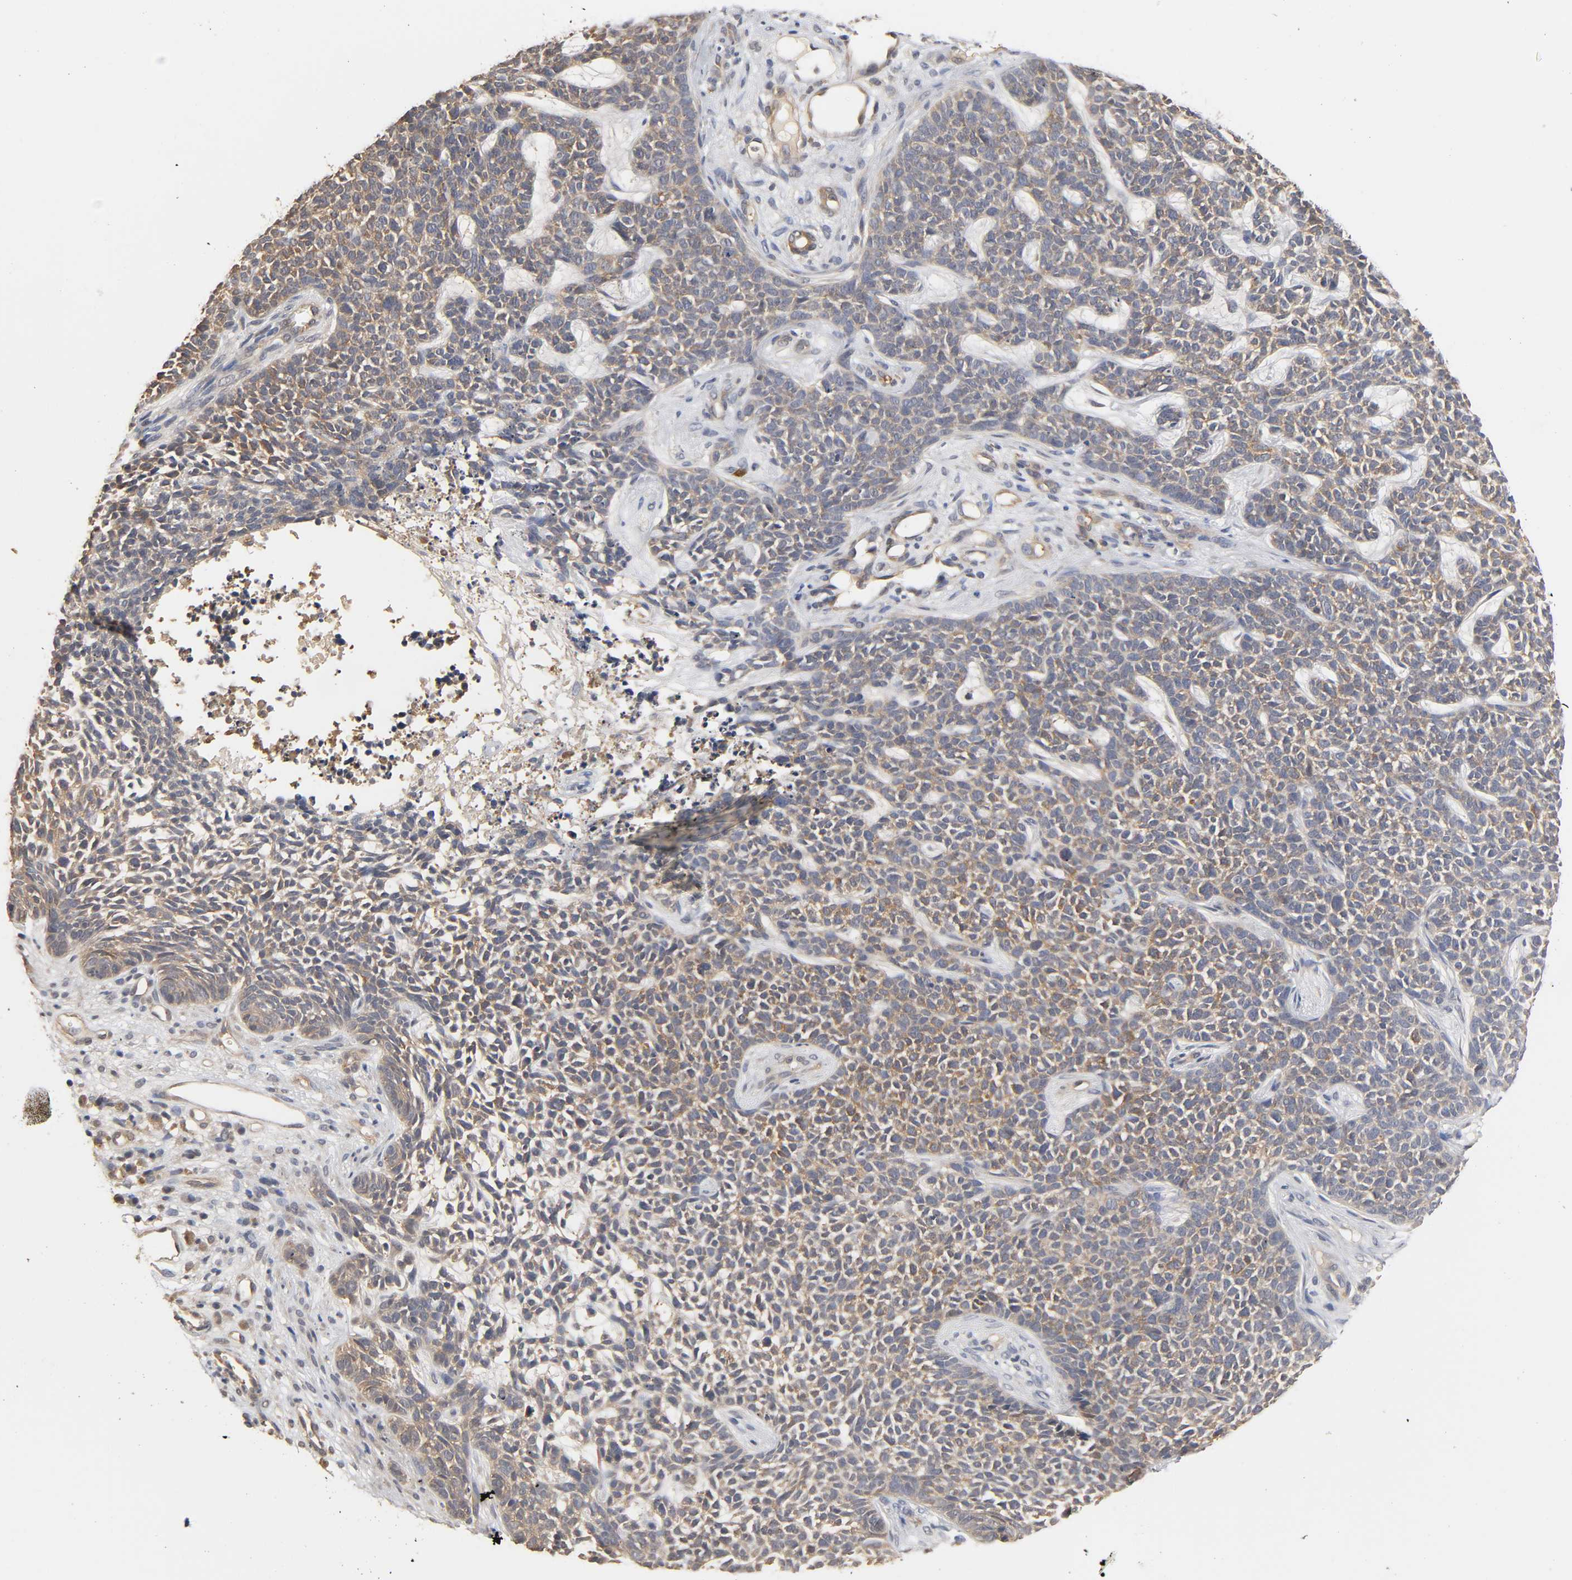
{"staining": {"intensity": "weak", "quantity": ">75%", "location": "cytoplasmic/membranous"}, "tissue": "skin cancer", "cell_type": "Tumor cells", "image_type": "cancer", "snomed": [{"axis": "morphology", "description": "Basal cell carcinoma"}, {"axis": "topography", "description": "Skin"}], "caption": "This is an image of immunohistochemistry (IHC) staining of skin cancer, which shows weak staining in the cytoplasmic/membranous of tumor cells.", "gene": "PDE5A", "patient": {"sex": "female", "age": 84}}